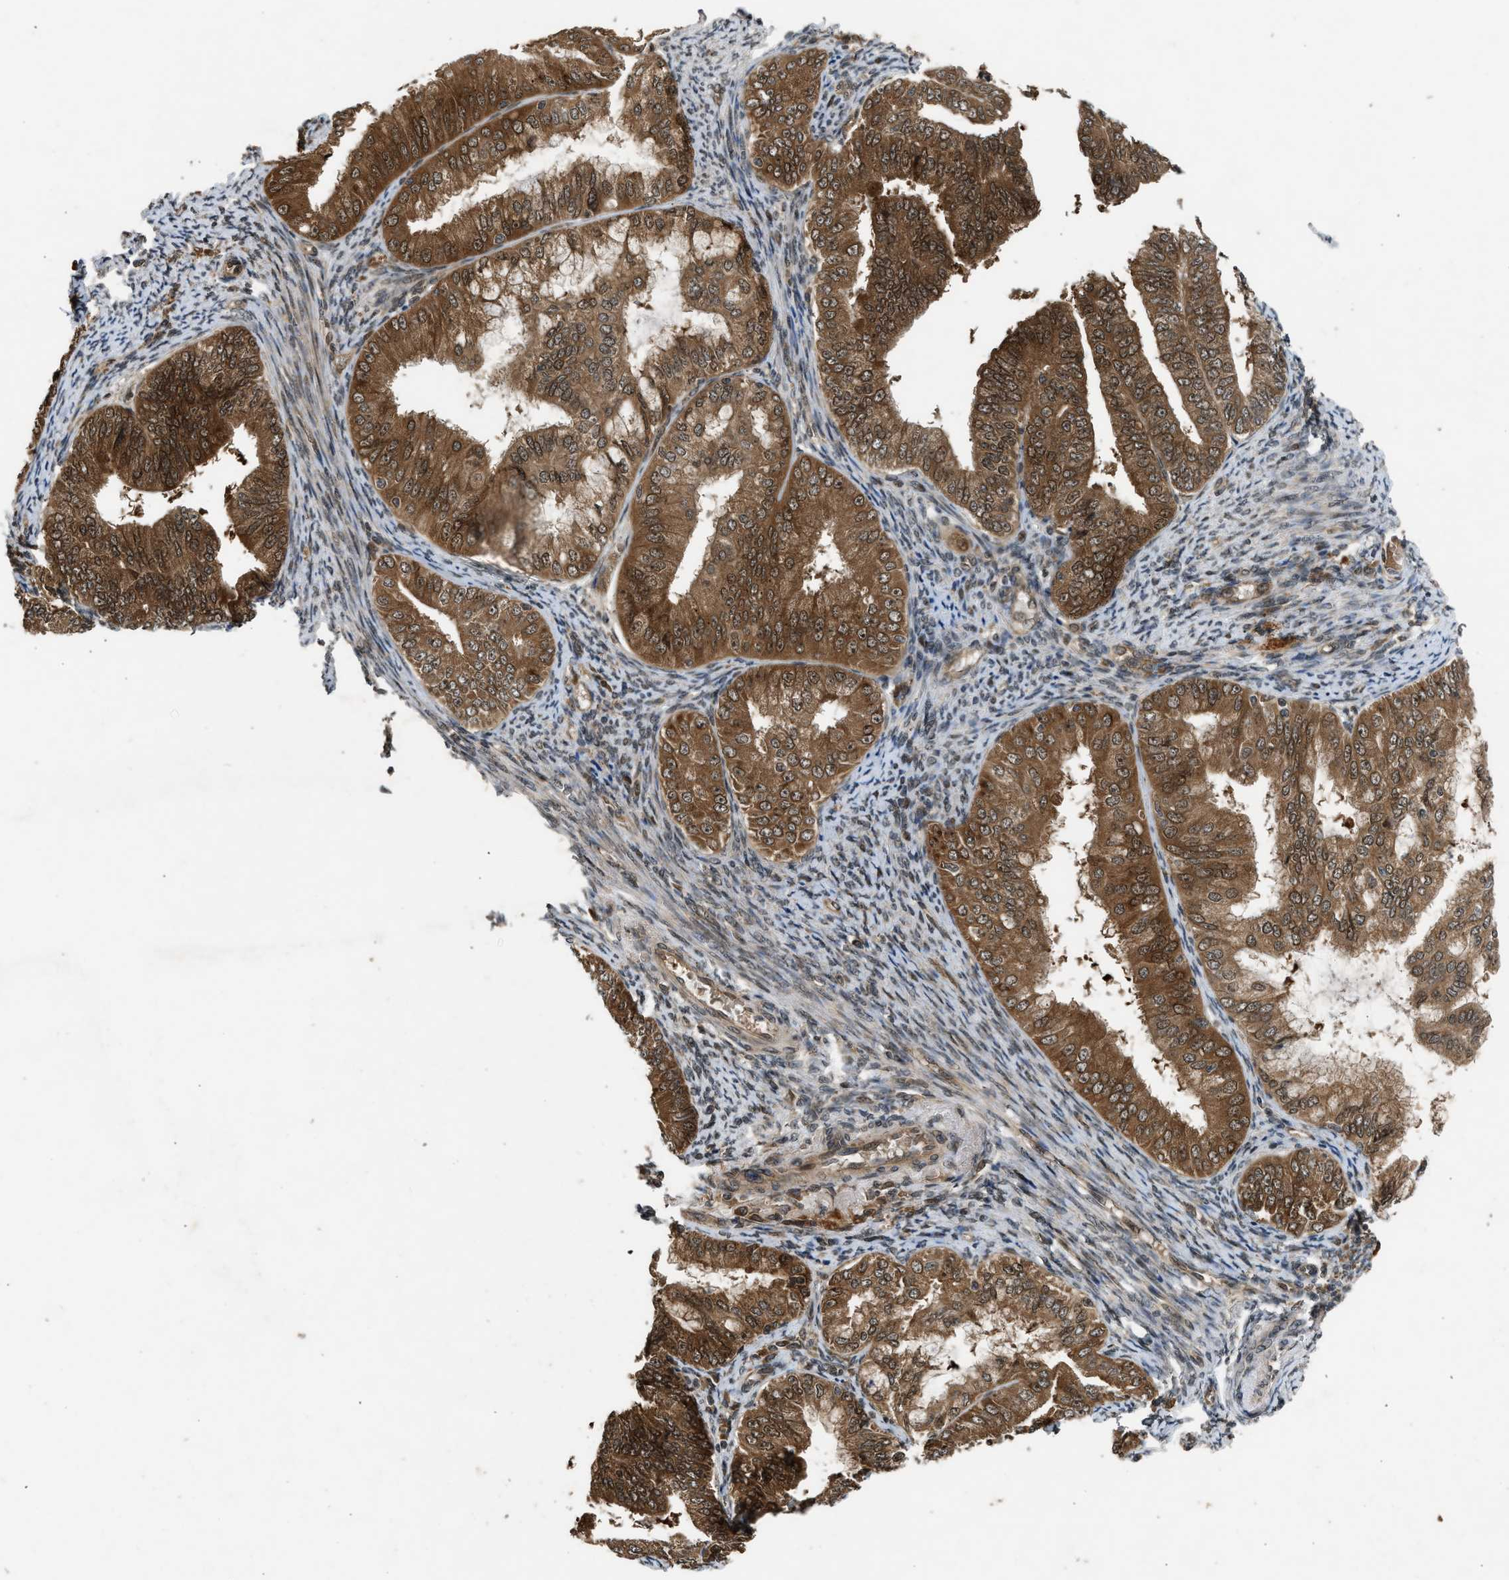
{"staining": {"intensity": "strong", "quantity": ">75%", "location": "cytoplasmic/membranous"}, "tissue": "endometrial cancer", "cell_type": "Tumor cells", "image_type": "cancer", "snomed": [{"axis": "morphology", "description": "Adenocarcinoma, NOS"}, {"axis": "topography", "description": "Endometrium"}], "caption": "Tumor cells reveal high levels of strong cytoplasmic/membranous staining in about >75% of cells in endometrial cancer (adenocarcinoma).", "gene": "TXNL1", "patient": {"sex": "female", "age": 63}}